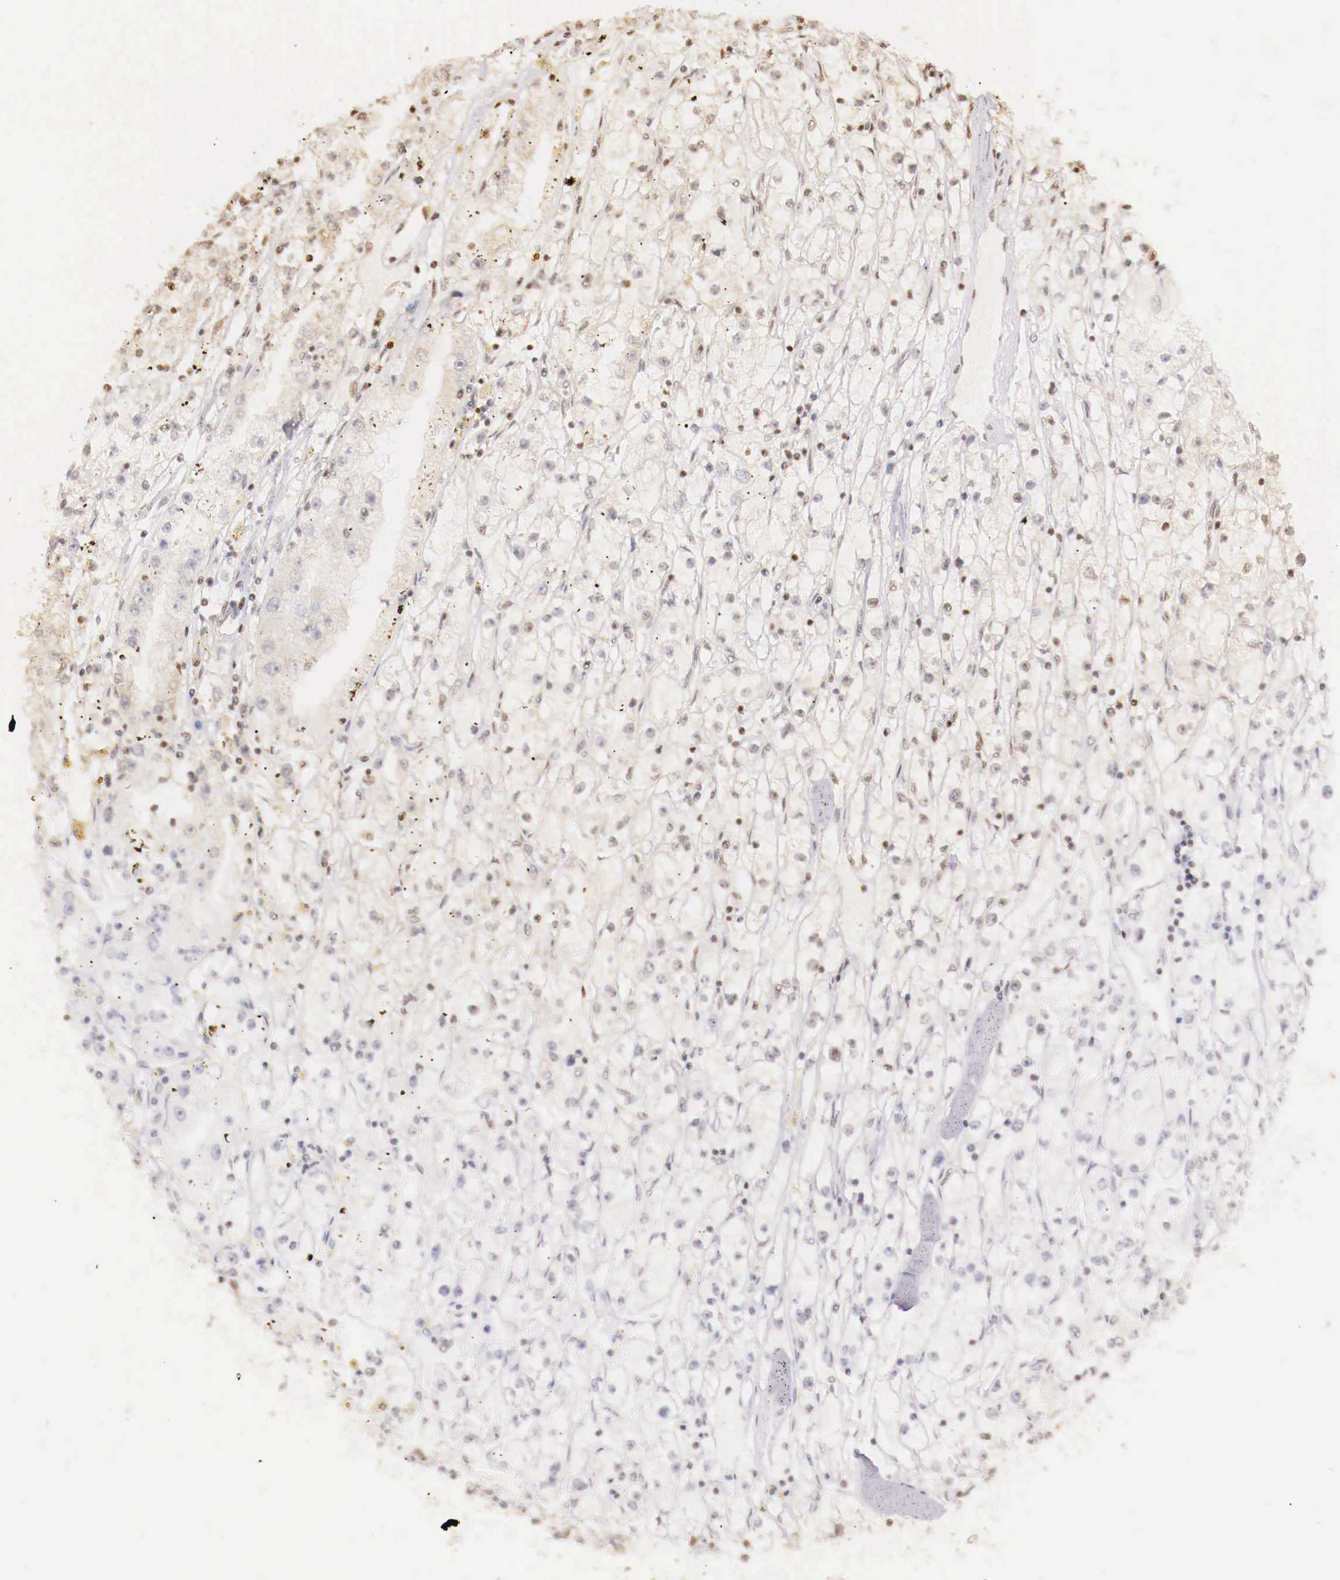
{"staining": {"intensity": "weak", "quantity": "<25%", "location": "nuclear"}, "tissue": "renal cancer", "cell_type": "Tumor cells", "image_type": "cancer", "snomed": [{"axis": "morphology", "description": "Adenocarcinoma, NOS"}, {"axis": "topography", "description": "Kidney"}], "caption": "Immunohistochemical staining of human renal cancer (adenocarcinoma) demonstrates no significant positivity in tumor cells.", "gene": "SP1", "patient": {"sex": "male", "age": 56}}